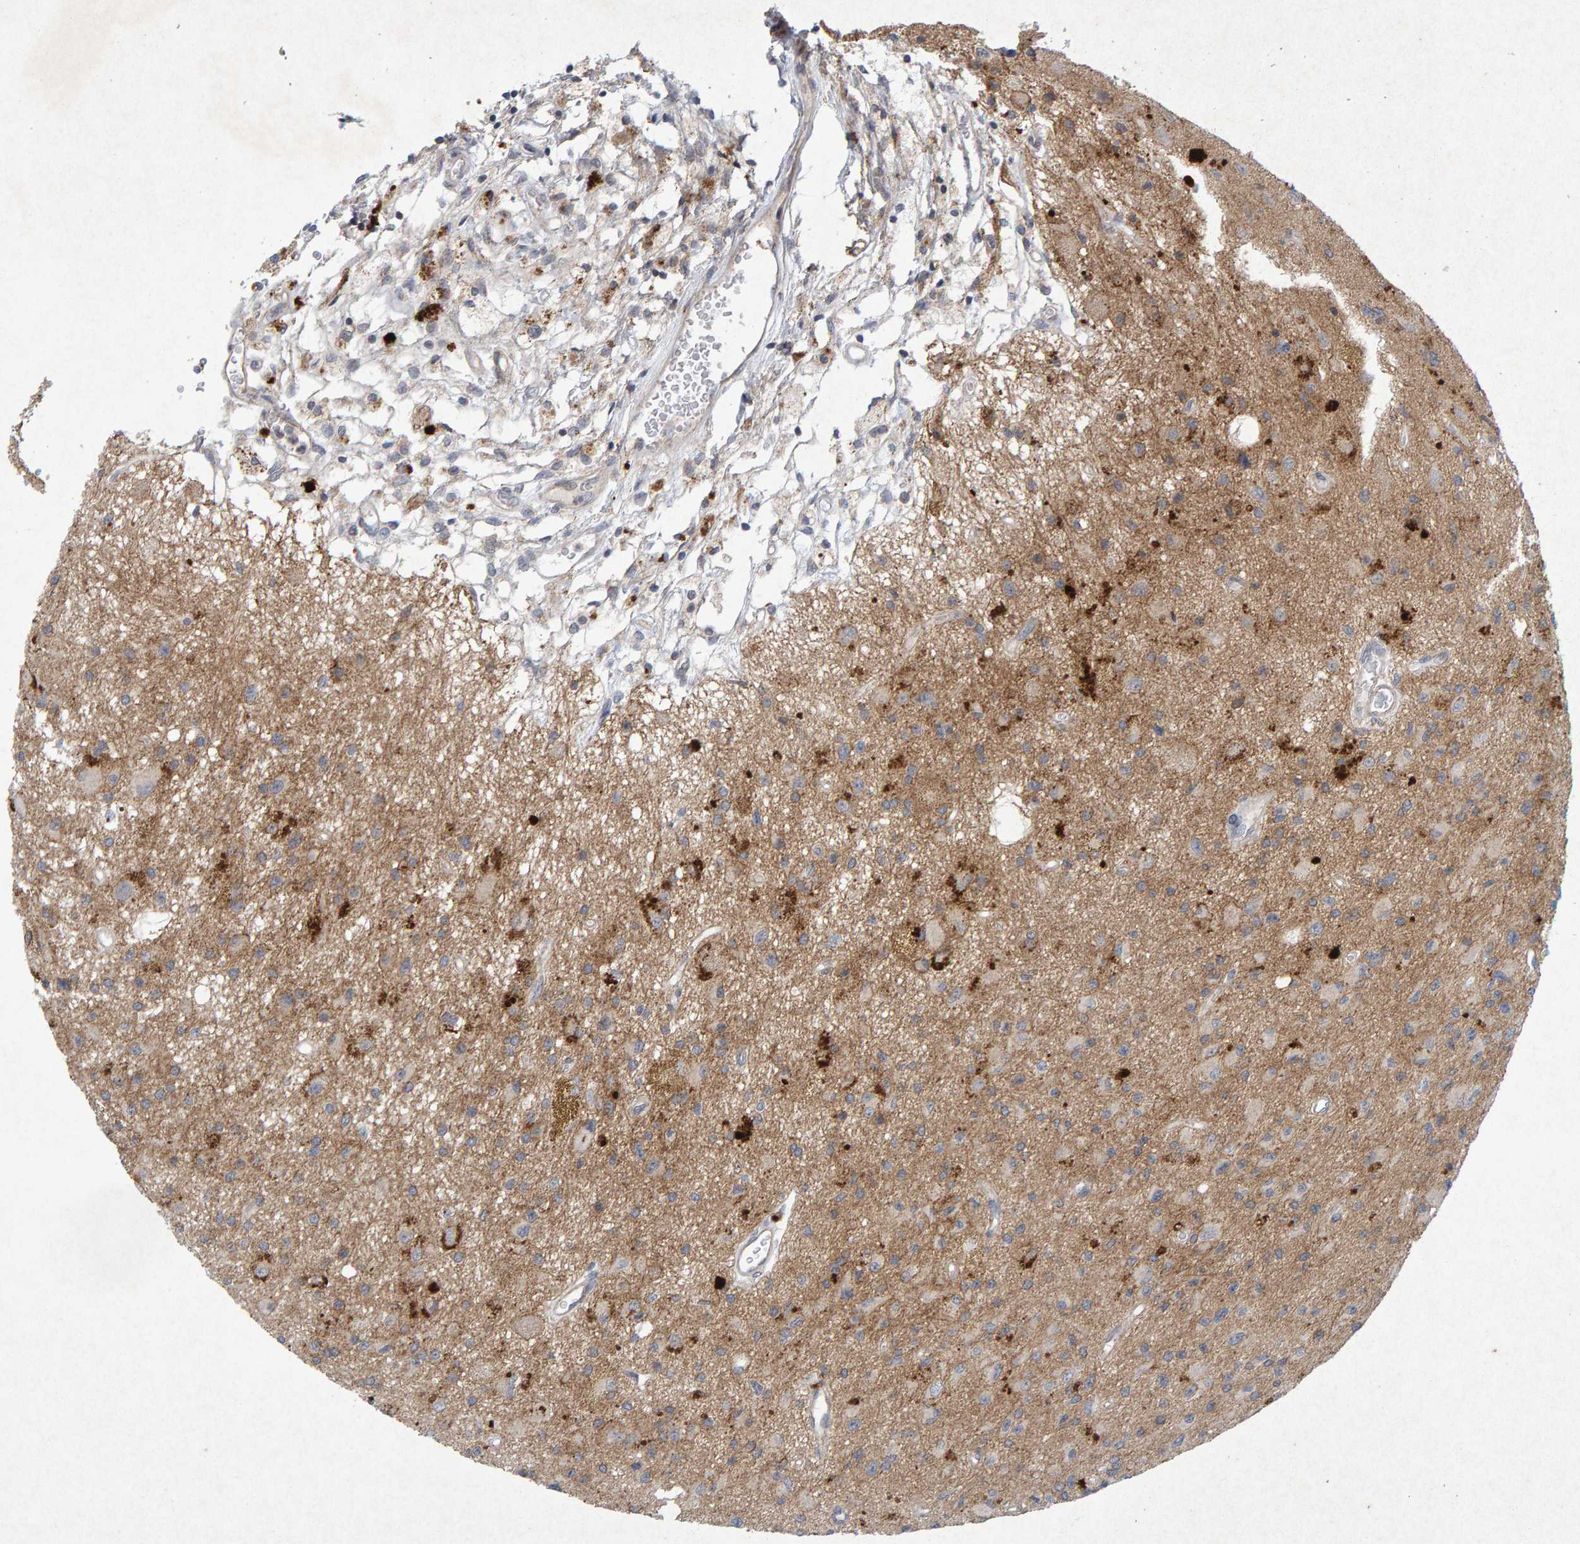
{"staining": {"intensity": "weak", "quantity": ">75%", "location": "cytoplasmic/membranous"}, "tissue": "glioma", "cell_type": "Tumor cells", "image_type": "cancer", "snomed": [{"axis": "morphology", "description": "Glioma, malignant, Low grade"}, {"axis": "topography", "description": "Brain"}], "caption": "A micrograph of glioma stained for a protein reveals weak cytoplasmic/membranous brown staining in tumor cells.", "gene": "CDH2", "patient": {"sex": "male", "age": 58}}